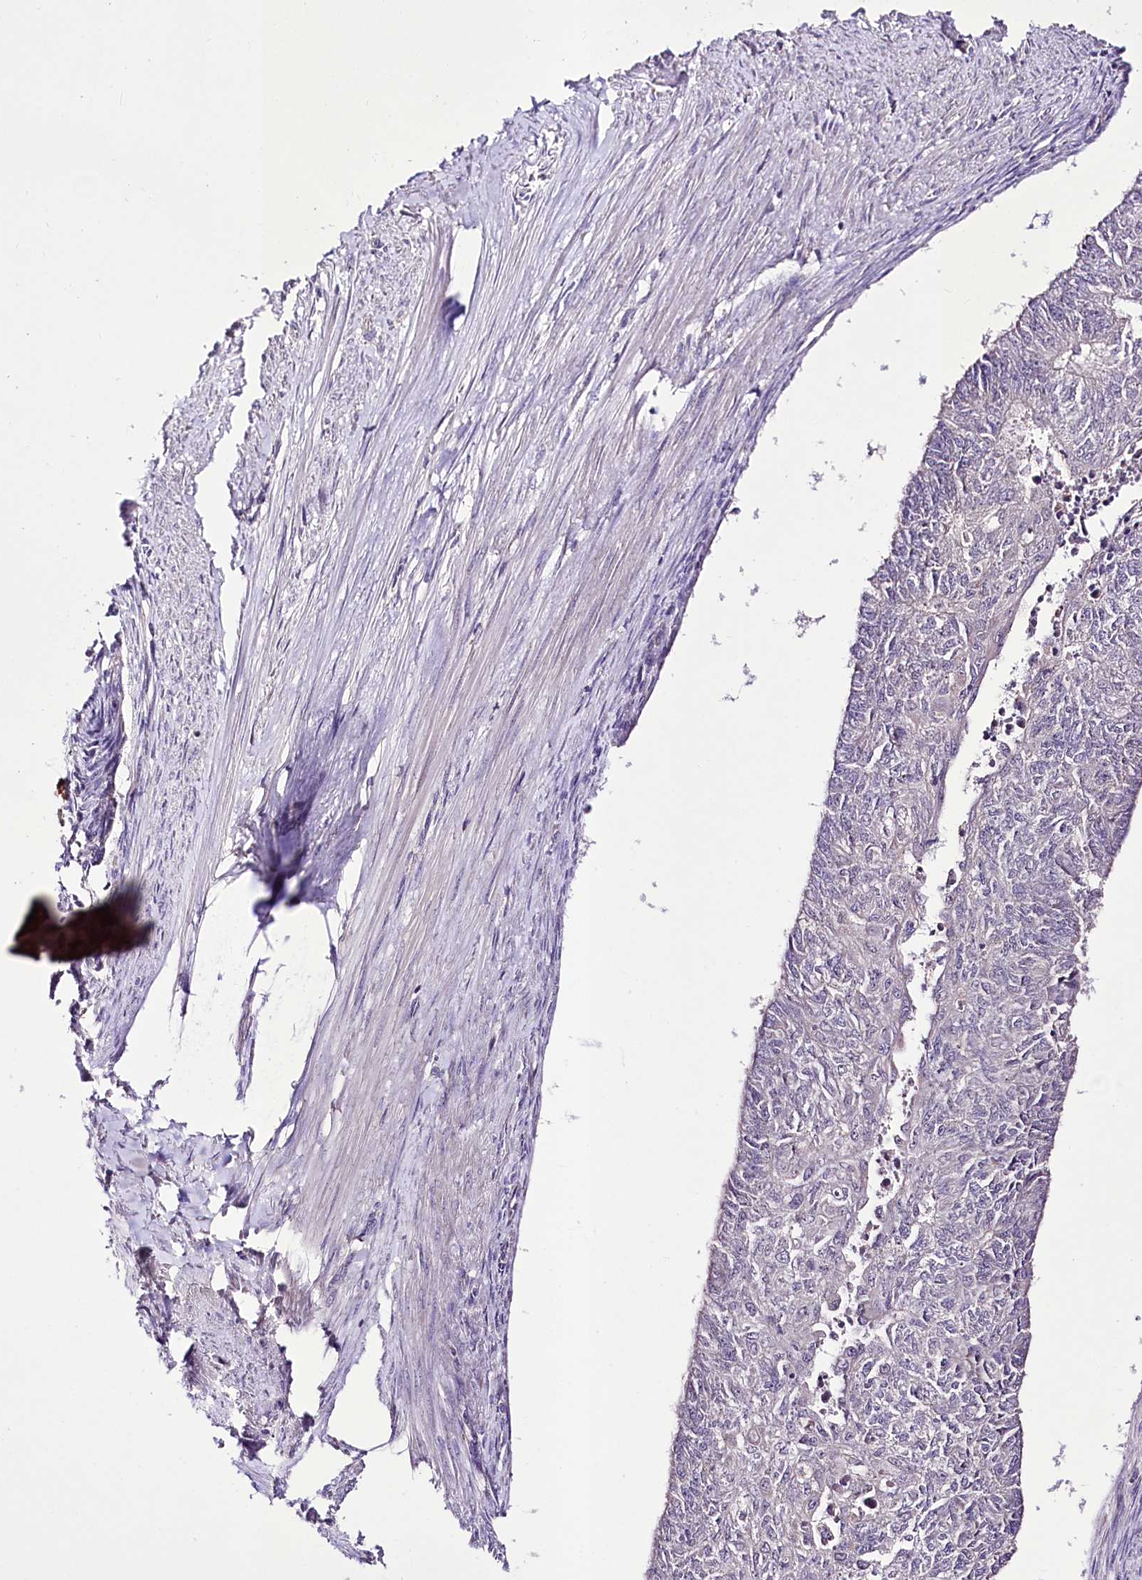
{"staining": {"intensity": "negative", "quantity": "none", "location": "none"}, "tissue": "endometrial cancer", "cell_type": "Tumor cells", "image_type": "cancer", "snomed": [{"axis": "morphology", "description": "Adenocarcinoma, NOS"}, {"axis": "topography", "description": "Endometrium"}], "caption": "An immunohistochemistry photomicrograph of endometrial cancer is shown. There is no staining in tumor cells of endometrial cancer.", "gene": "ATE1", "patient": {"sex": "female", "age": 32}}